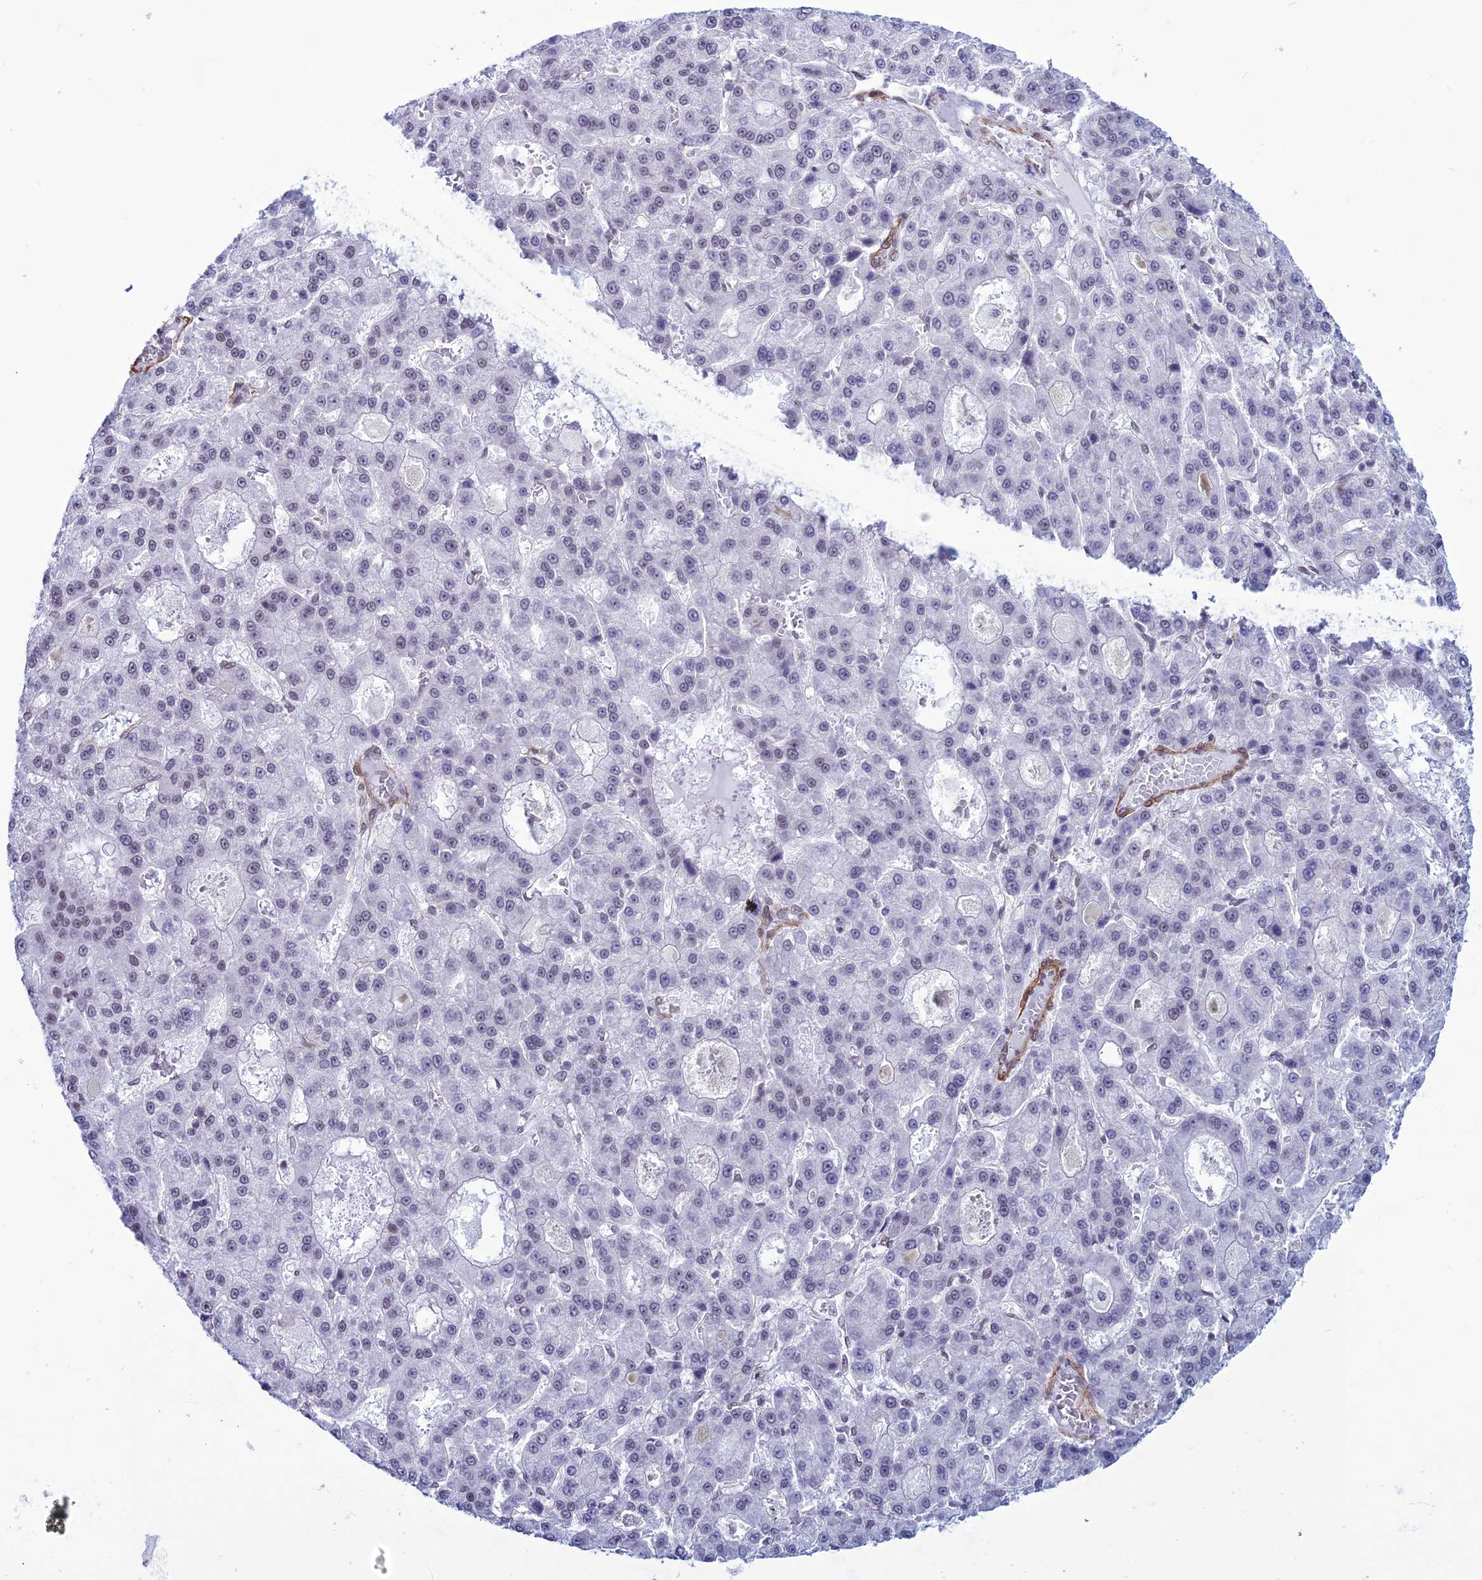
{"staining": {"intensity": "negative", "quantity": "none", "location": "none"}, "tissue": "liver cancer", "cell_type": "Tumor cells", "image_type": "cancer", "snomed": [{"axis": "morphology", "description": "Carcinoma, Hepatocellular, NOS"}, {"axis": "topography", "description": "Liver"}], "caption": "Liver cancer (hepatocellular carcinoma) was stained to show a protein in brown. There is no significant expression in tumor cells.", "gene": "U2AF1", "patient": {"sex": "male", "age": 70}}